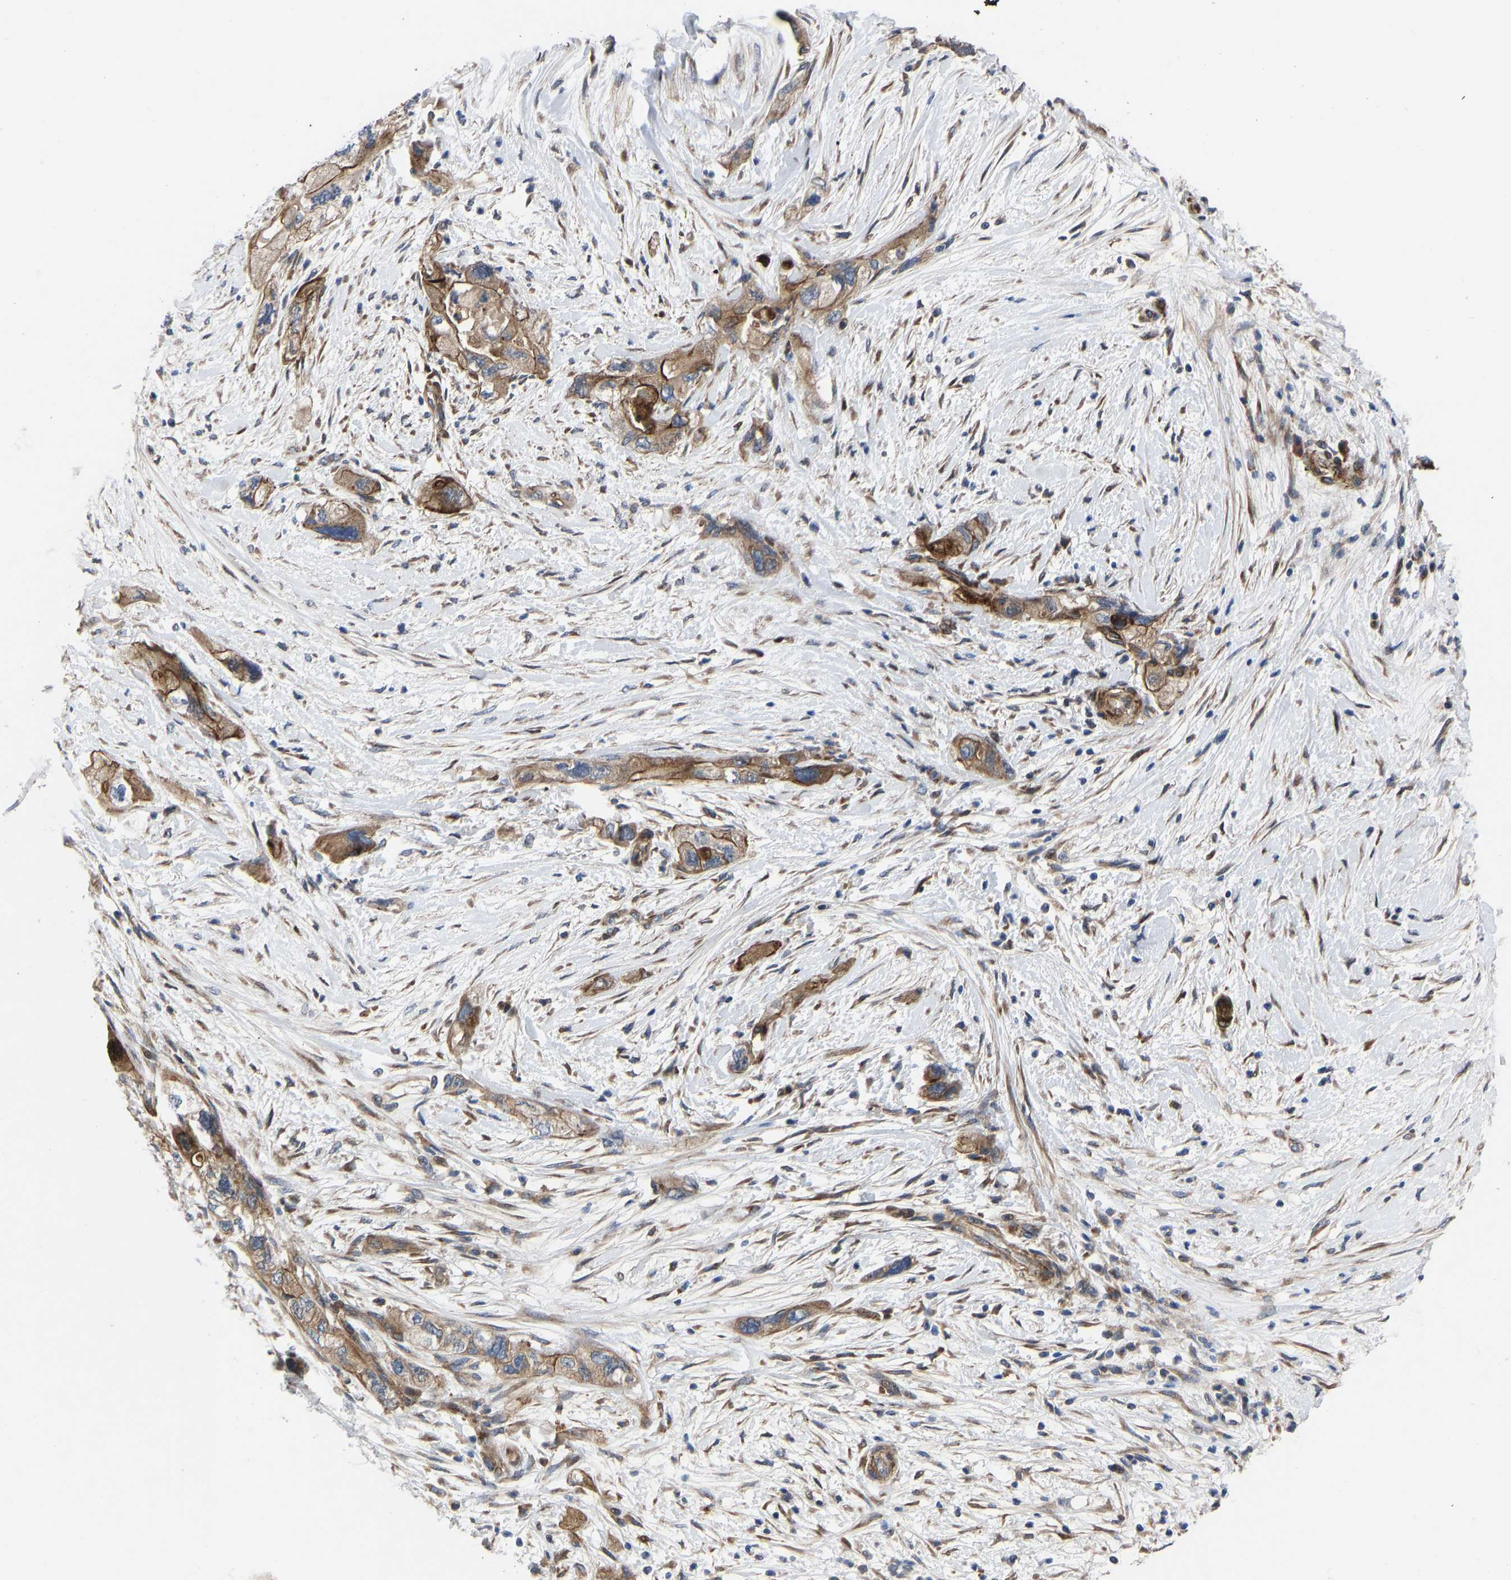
{"staining": {"intensity": "moderate", "quantity": ">75%", "location": "cytoplasmic/membranous"}, "tissue": "pancreatic cancer", "cell_type": "Tumor cells", "image_type": "cancer", "snomed": [{"axis": "morphology", "description": "Adenocarcinoma, NOS"}, {"axis": "topography", "description": "Pancreas"}], "caption": "DAB (3,3'-diaminobenzidine) immunohistochemical staining of pancreatic adenocarcinoma shows moderate cytoplasmic/membranous protein positivity in approximately >75% of tumor cells. The protein of interest is stained brown, and the nuclei are stained in blue (DAB IHC with brightfield microscopy, high magnification).", "gene": "TMEM38B", "patient": {"sex": "female", "age": 73}}